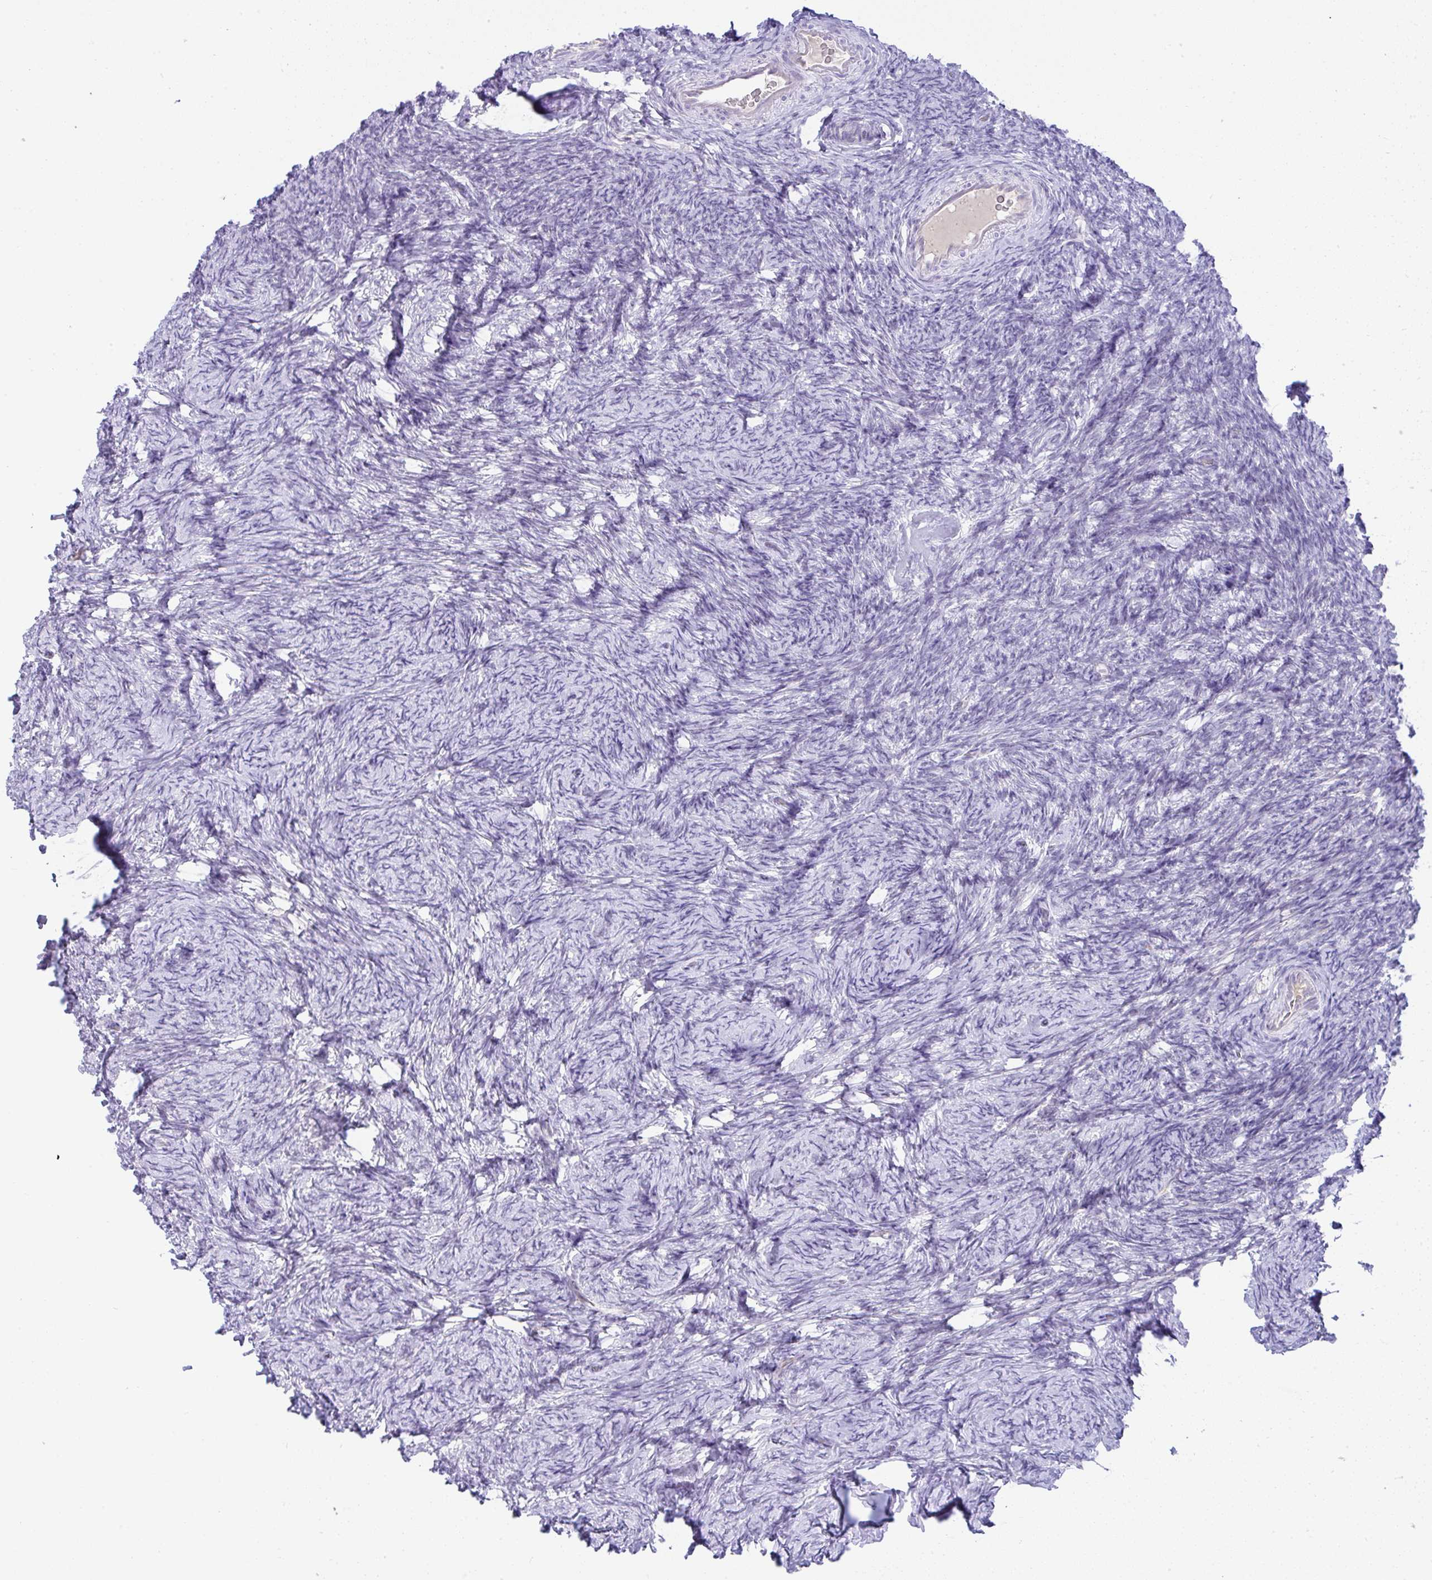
{"staining": {"intensity": "negative", "quantity": "none", "location": "none"}, "tissue": "ovary", "cell_type": "Ovarian stroma cells", "image_type": "normal", "snomed": [{"axis": "morphology", "description": "Normal tissue, NOS"}, {"axis": "topography", "description": "Ovary"}], "caption": "Immunohistochemistry (IHC) micrograph of unremarkable ovary: human ovary stained with DAB (3,3'-diaminobenzidine) reveals no significant protein staining in ovarian stroma cells.", "gene": "FAM177A1", "patient": {"sex": "female", "age": 34}}